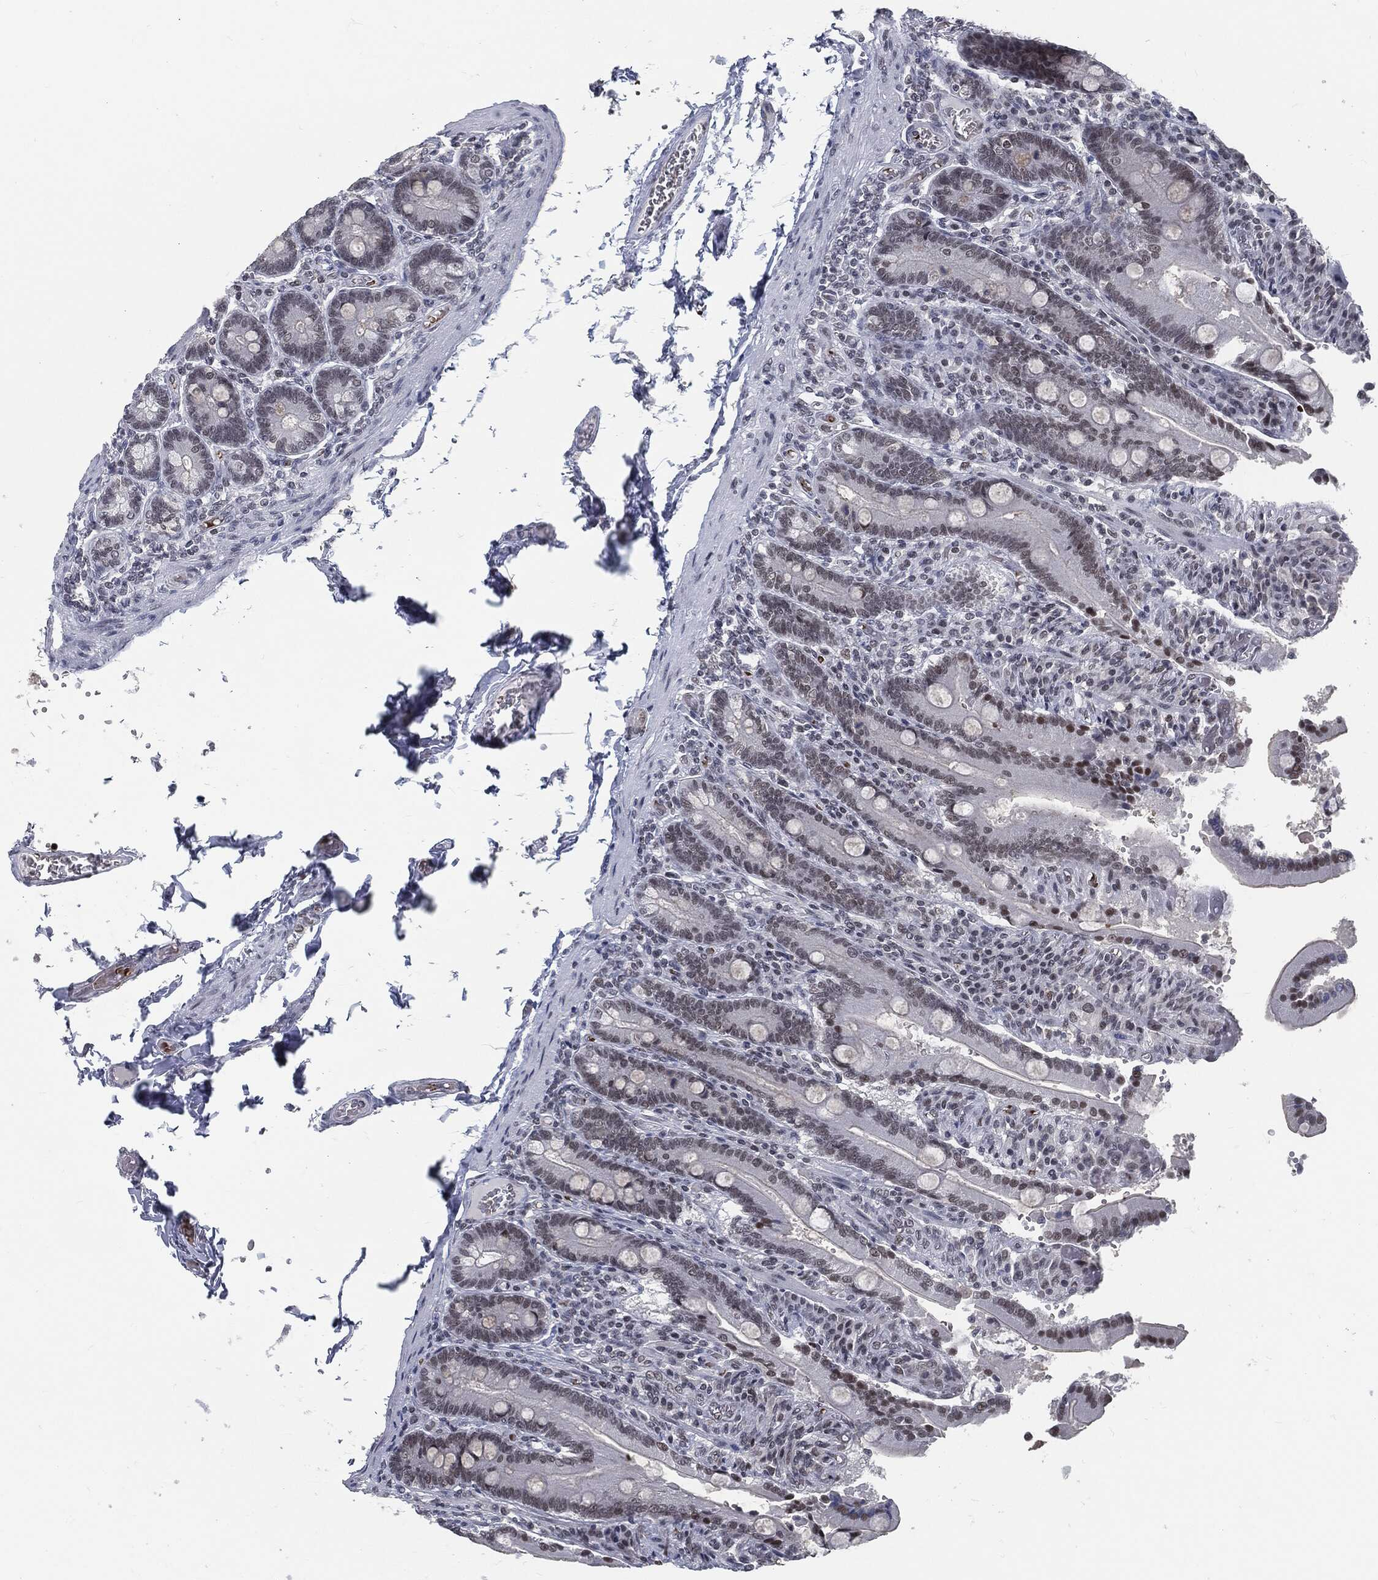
{"staining": {"intensity": "moderate", "quantity": "<25%", "location": "nuclear"}, "tissue": "duodenum", "cell_type": "Glandular cells", "image_type": "normal", "snomed": [{"axis": "morphology", "description": "Normal tissue, NOS"}, {"axis": "topography", "description": "Duodenum"}], "caption": "The micrograph displays staining of unremarkable duodenum, revealing moderate nuclear protein expression (brown color) within glandular cells.", "gene": "ANXA1", "patient": {"sex": "female", "age": 62}}